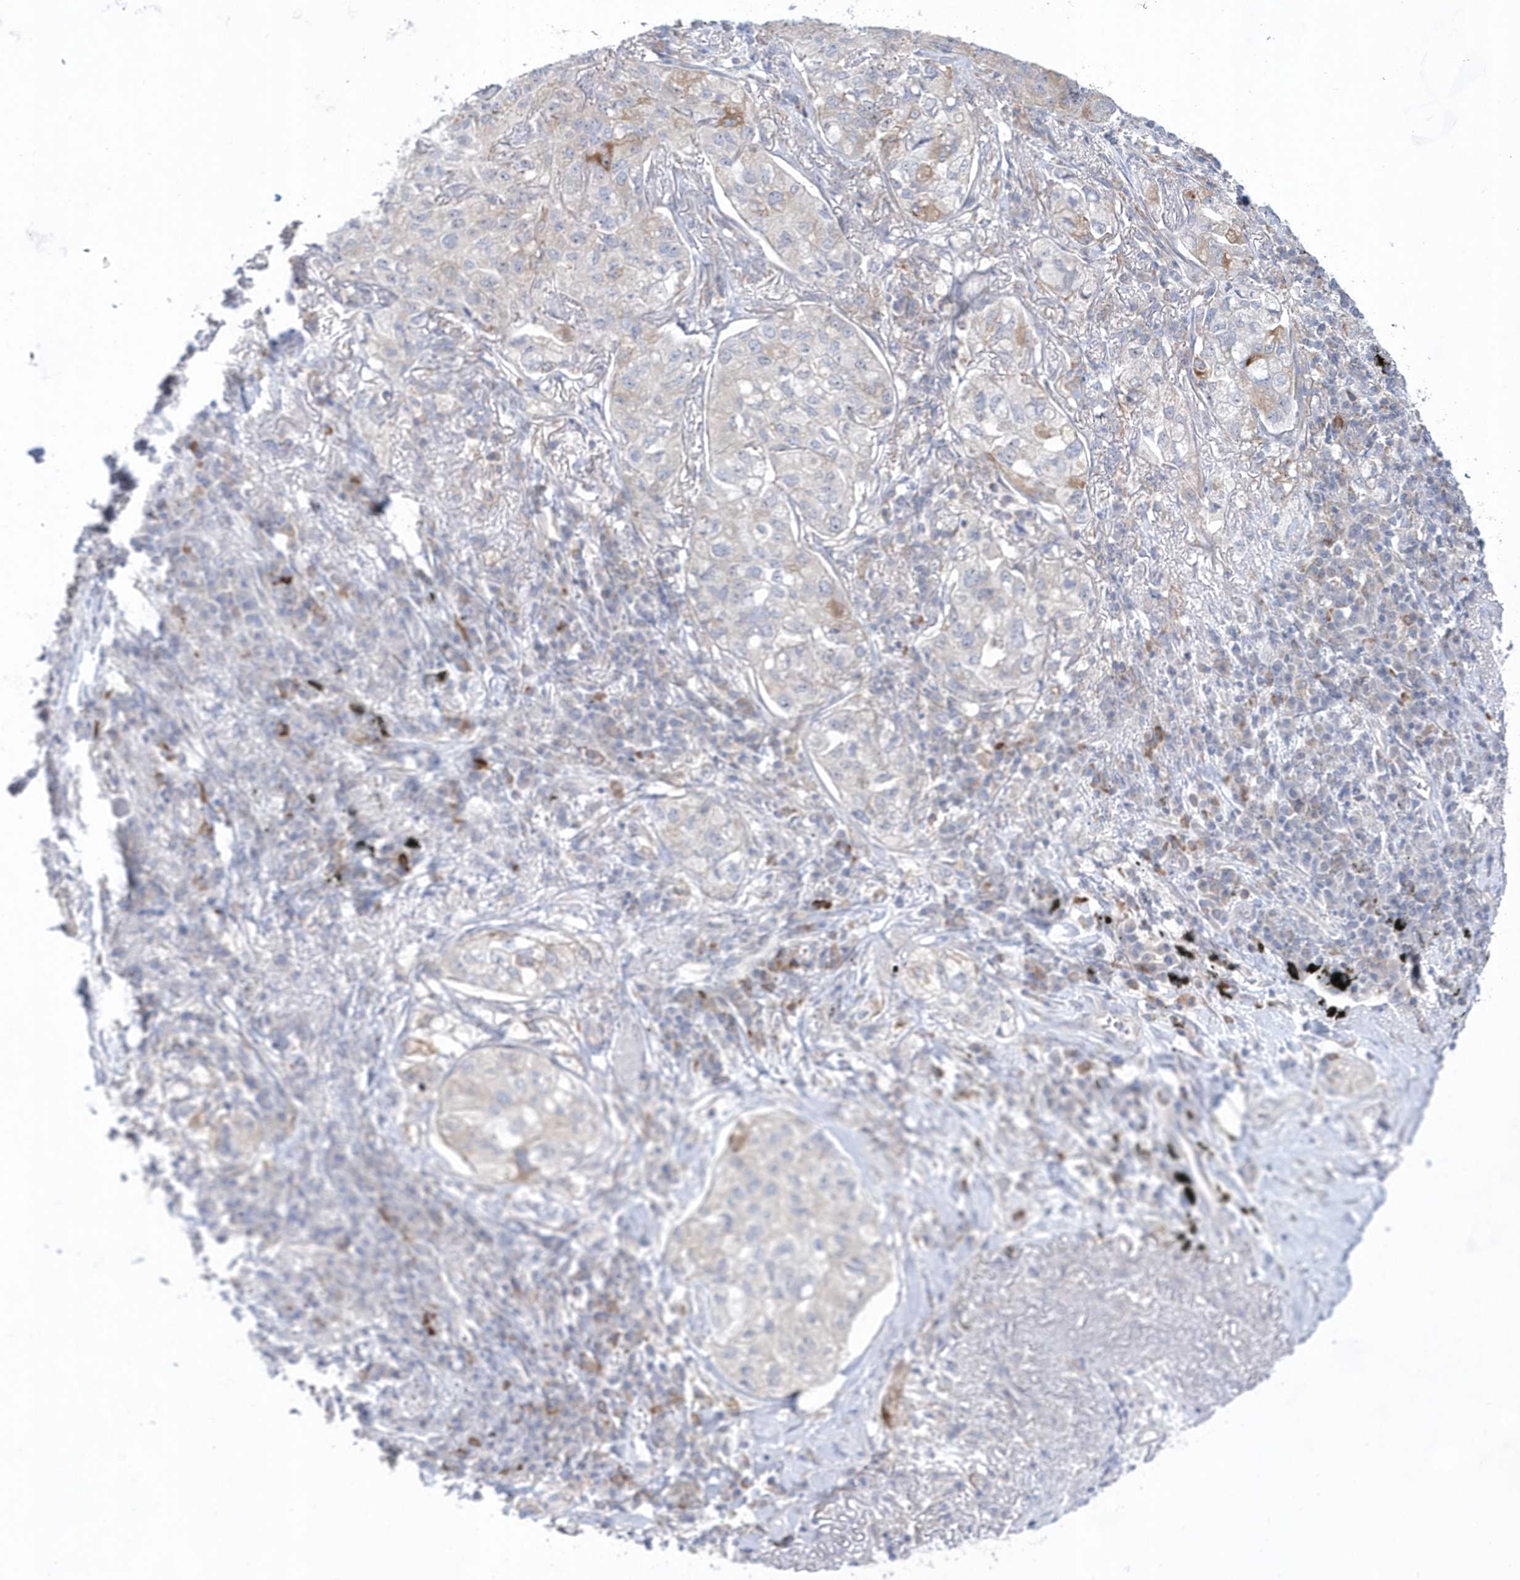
{"staining": {"intensity": "moderate", "quantity": "<25%", "location": "cytoplasmic/membranous"}, "tissue": "lung cancer", "cell_type": "Tumor cells", "image_type": "cancer", "snomed": [{"axis": "morphology", "description": "Adenocarcinoma, NOS"}, {"axis": "topography", "description": "Lung"}], "caption": "Immunohistochemistry (DAB) staining of lung cancer exhibits moderate cytoplasmic/membranous protein staining in approximately <25% of tumor cells. (DAB = brown stain, brightfield microscopy at high magnification).", "gene": "BDH2", "patient": {"sex": "male", "age": 65}}